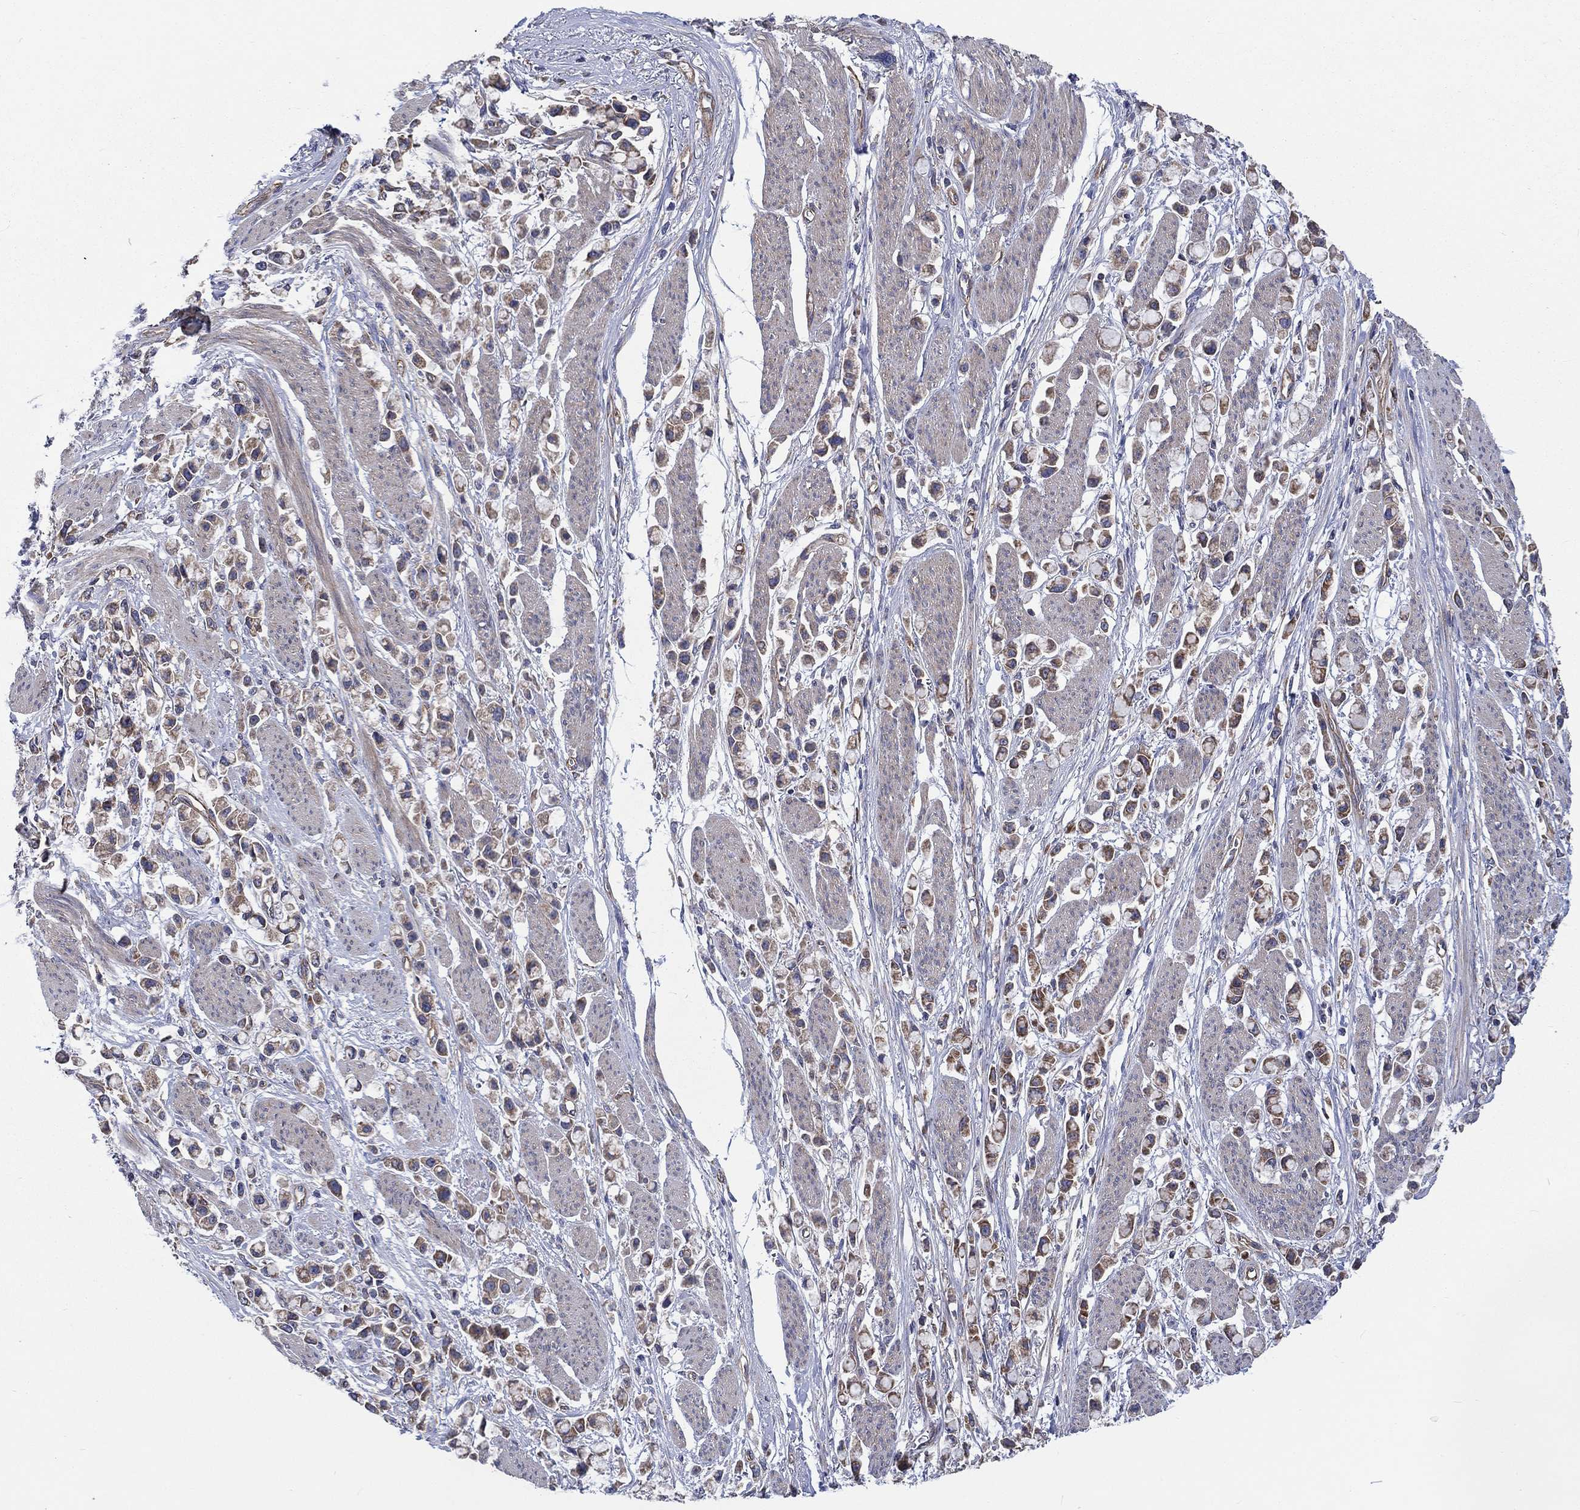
{"staining": {"intensity": "moderate", "quantity": ">75%", "location": "cytoplasmic/membranous"}, "tissue": "stomach cancer", "cell_type": "Tumor cells", "image_type": "cancer", "snomed": [{"axis": "morphology", "description": "Adenocarcinoma, NOS"}, {"axis": "topography", "description": "Stomach"}], "caption": "Moderate cytoplasmic/membranous protein expression is present in approximately >75% of tumor cells in stomach cancer.", "gene": "RPLP0", "patient": {"sex": "female", "age": 81}}